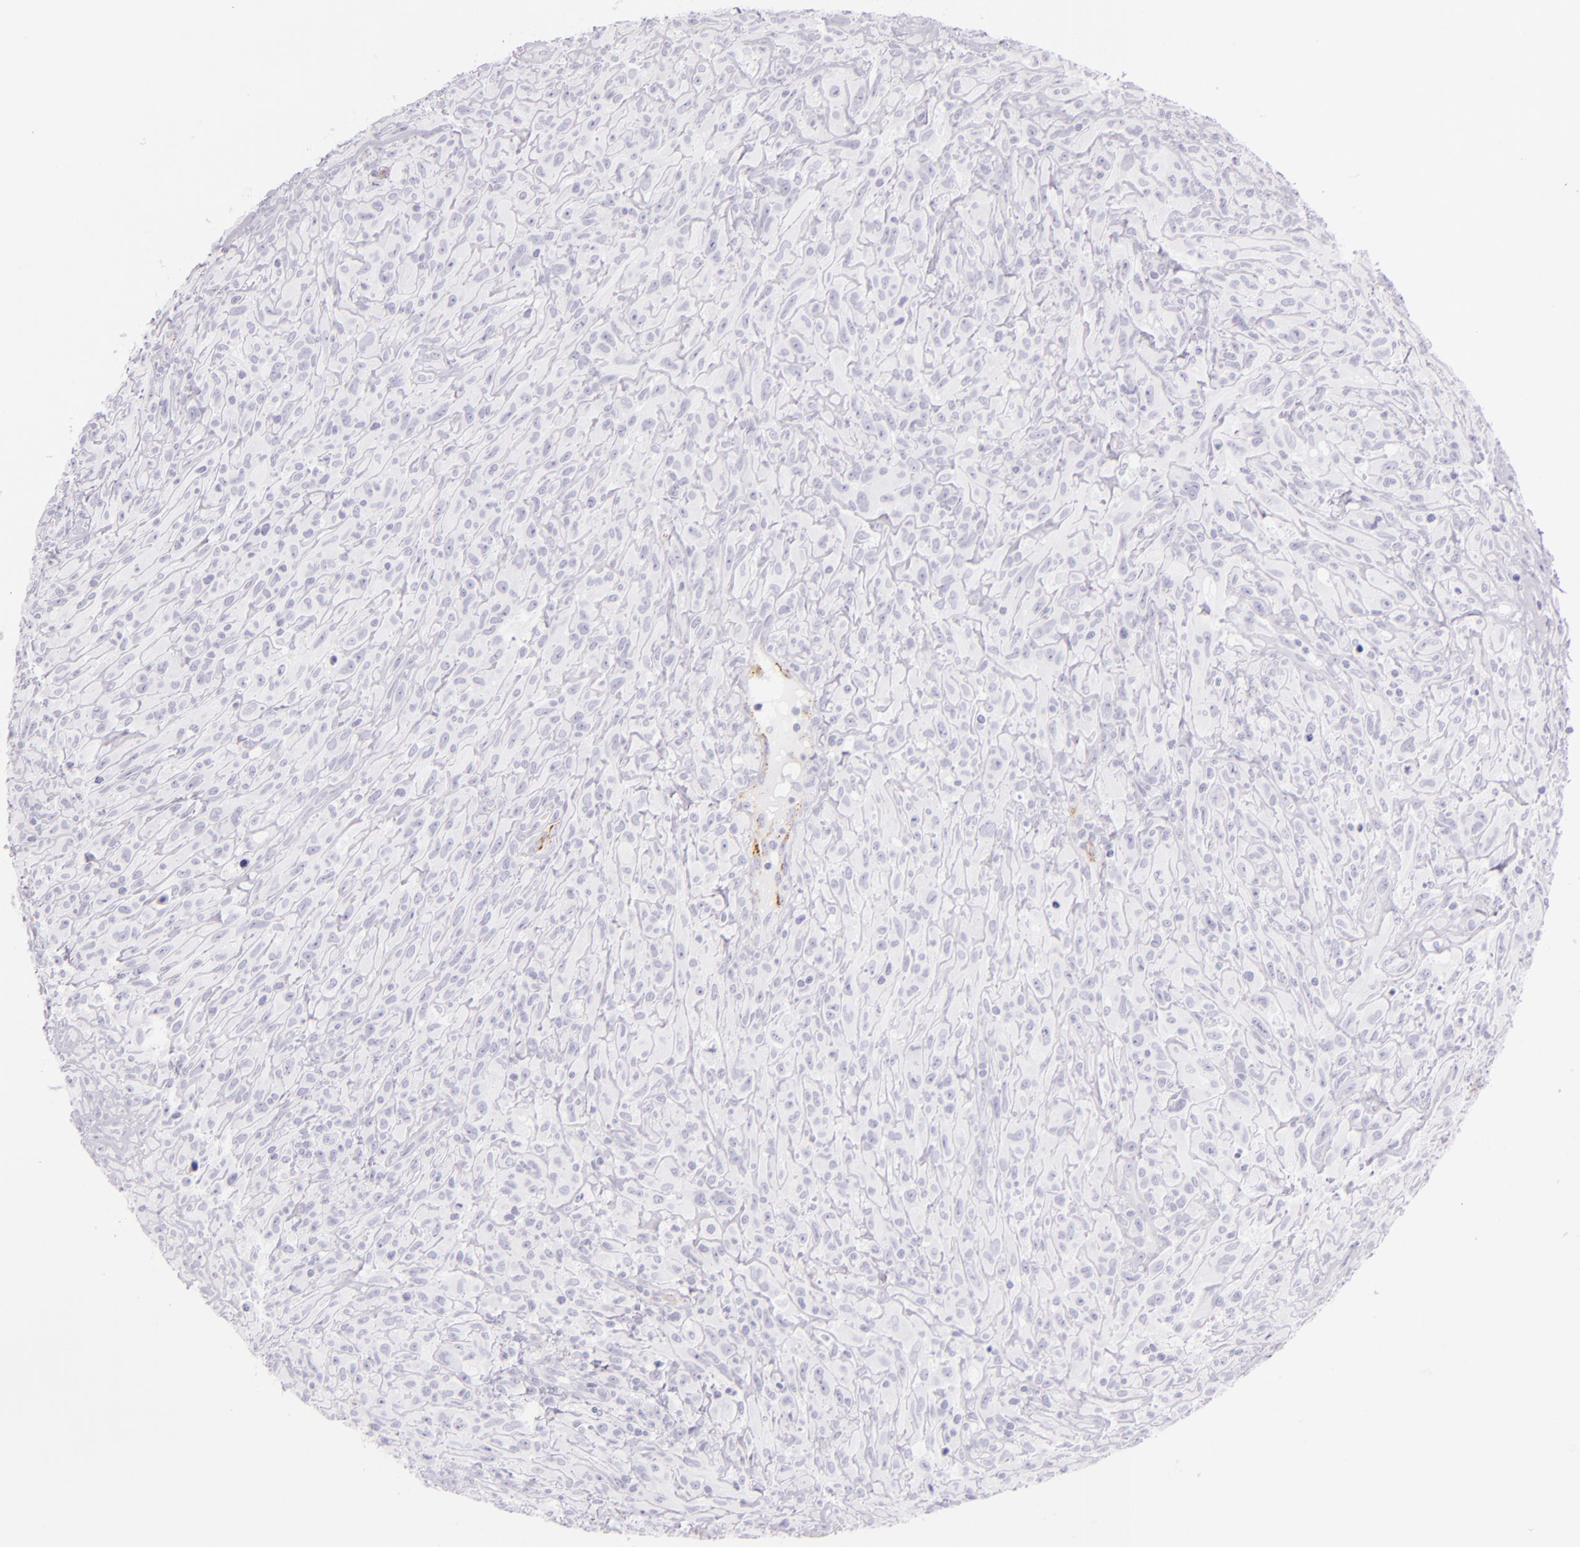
{"staining": {"intensity": "negative", "quantity": "none", "location": "none"}, "tissue": "glioma", "cell_type": "Tumor cells", "image_type": "cancer", "snomed": [{"axis": "morphology", "description": "Glioma, malignant, High grade"}, {"axis": "topography", "description": "Brain"}], "caption": "This image is of glioma stained with immunohistochemistry to label a protein in brown with the nuclei are counter-stained blue. There is no positivity in tumor cells.", "gene": "SELP", "patient": {"sex": "male", "age": 48}}